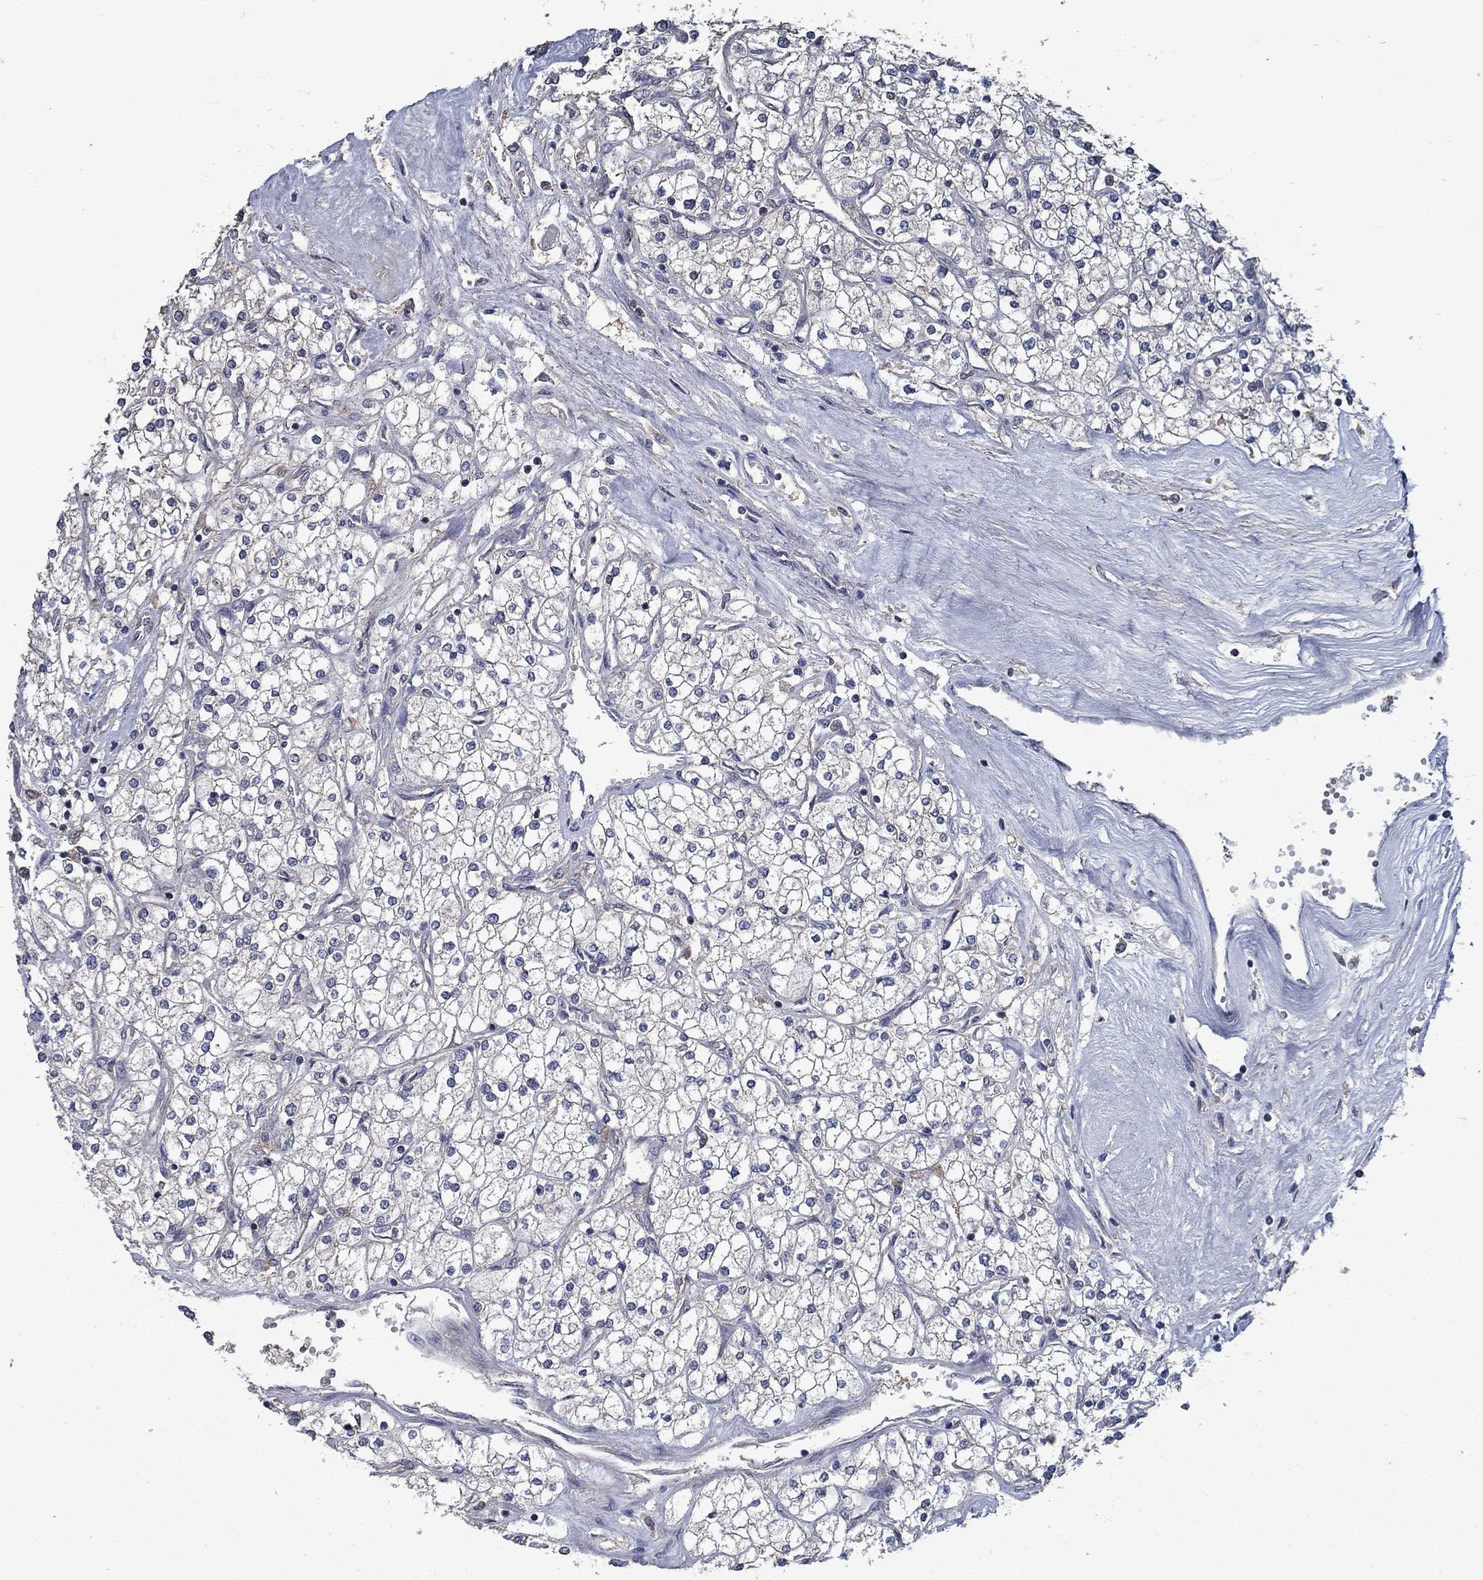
{"staining": {"intensity": "negative", "quantity": "none", "location": "none"}, "tissue": "renal cancer", "cell_type": "Tumor cells", "image_type": "cancer", "snomed": [{"axis": "morphology", "description": "Adenocarcinoma, NOS"}, {"axis": "topography", "description": "Kidney"}], "caption": "The micrograph reveals no significant staining in tumor cells of renal adenocarcinoma.", "gene": "SLC44A1", "patient": {"sex": "male", "age": 80}}